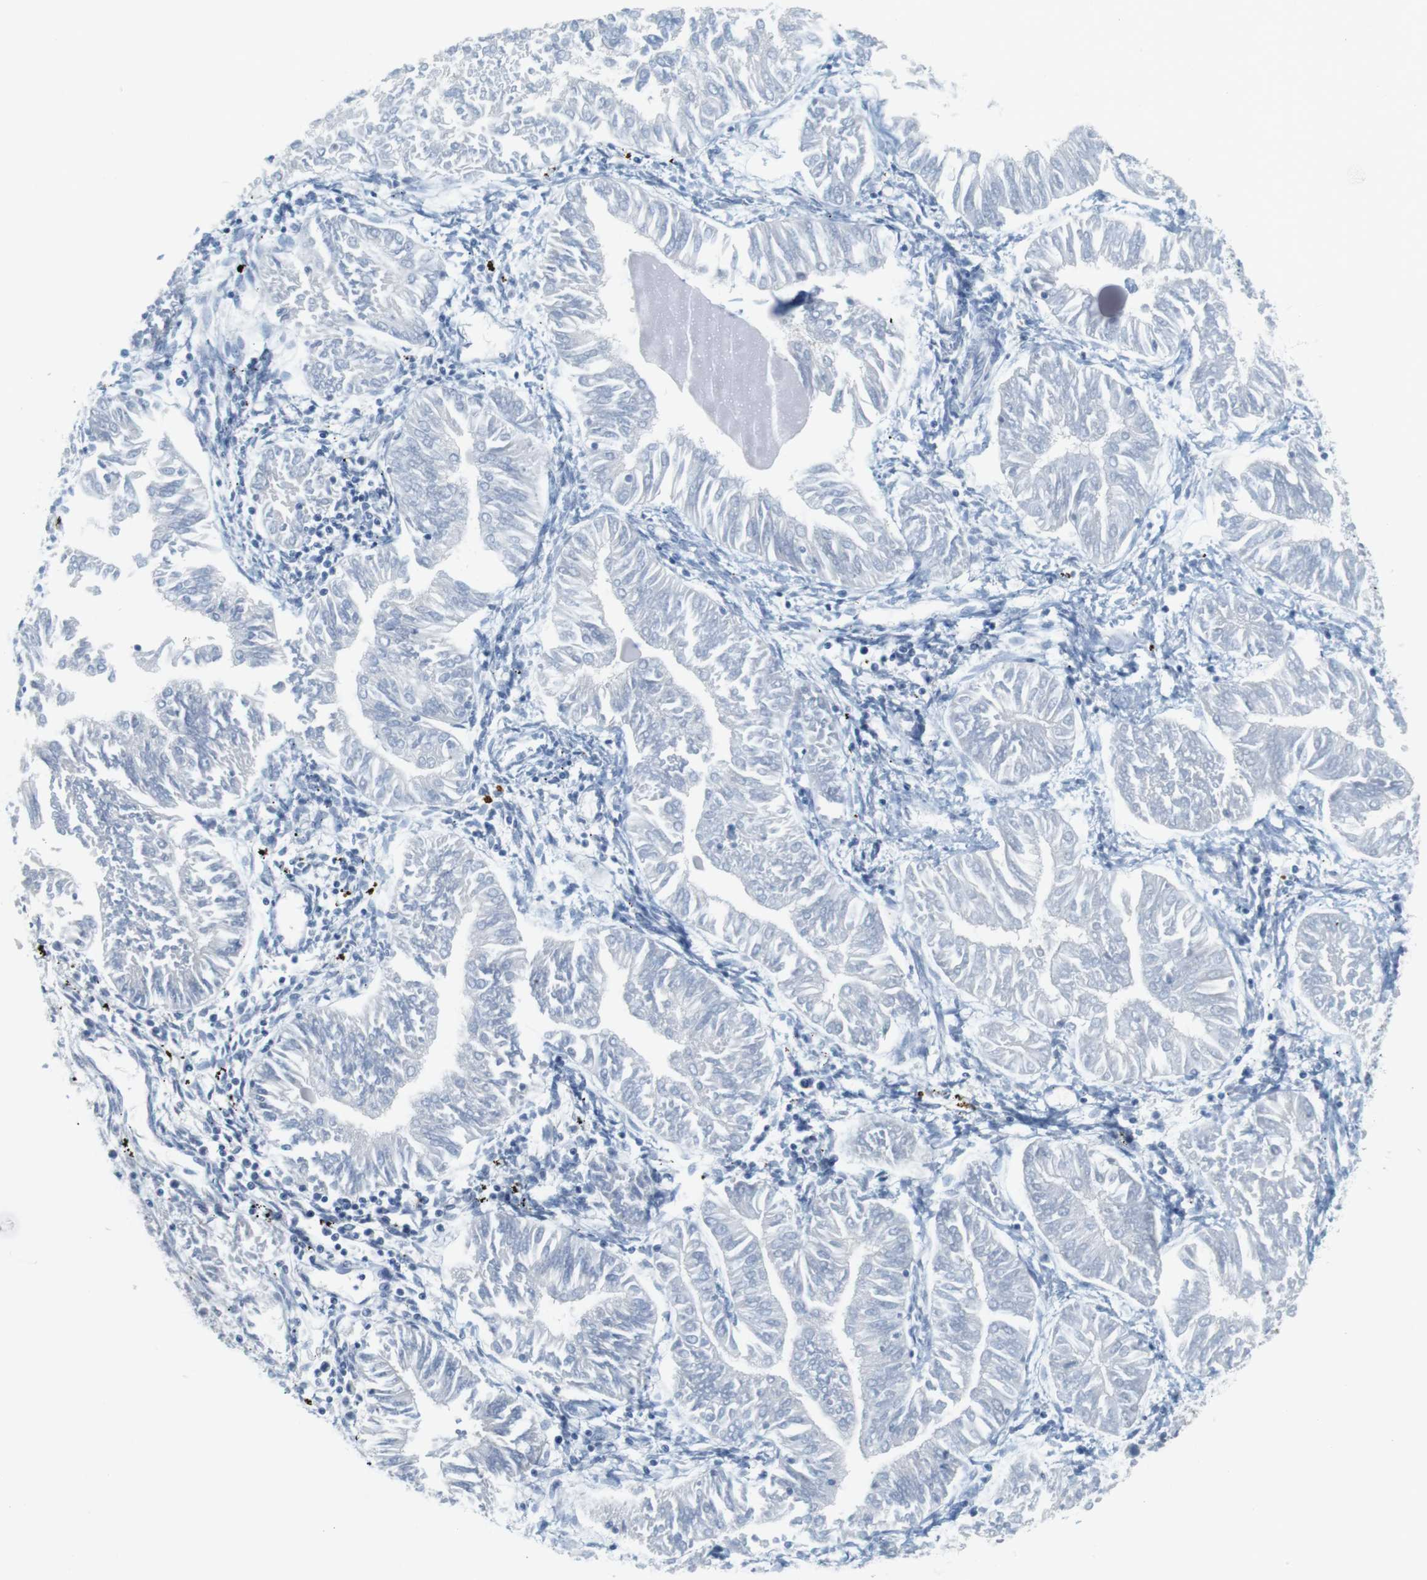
{"staining": {"intensity": "negative", "quantity": "none", "location": "none"}, "tissue": "endometrial cancer", "cell_type": "Tumor cells", "image_type": "cancer", "snomed": [{"axis": "morphology", "description": "Adenocarcinoma, NOS"}, {"axis": "topography", "description": "Endometrium"}], "caption": "A histopathology image of human endometrial cancer is negative for staining in tumor cells.", "gene": "CREB3L2", "patient": {"sex": "female", "age": 53}}